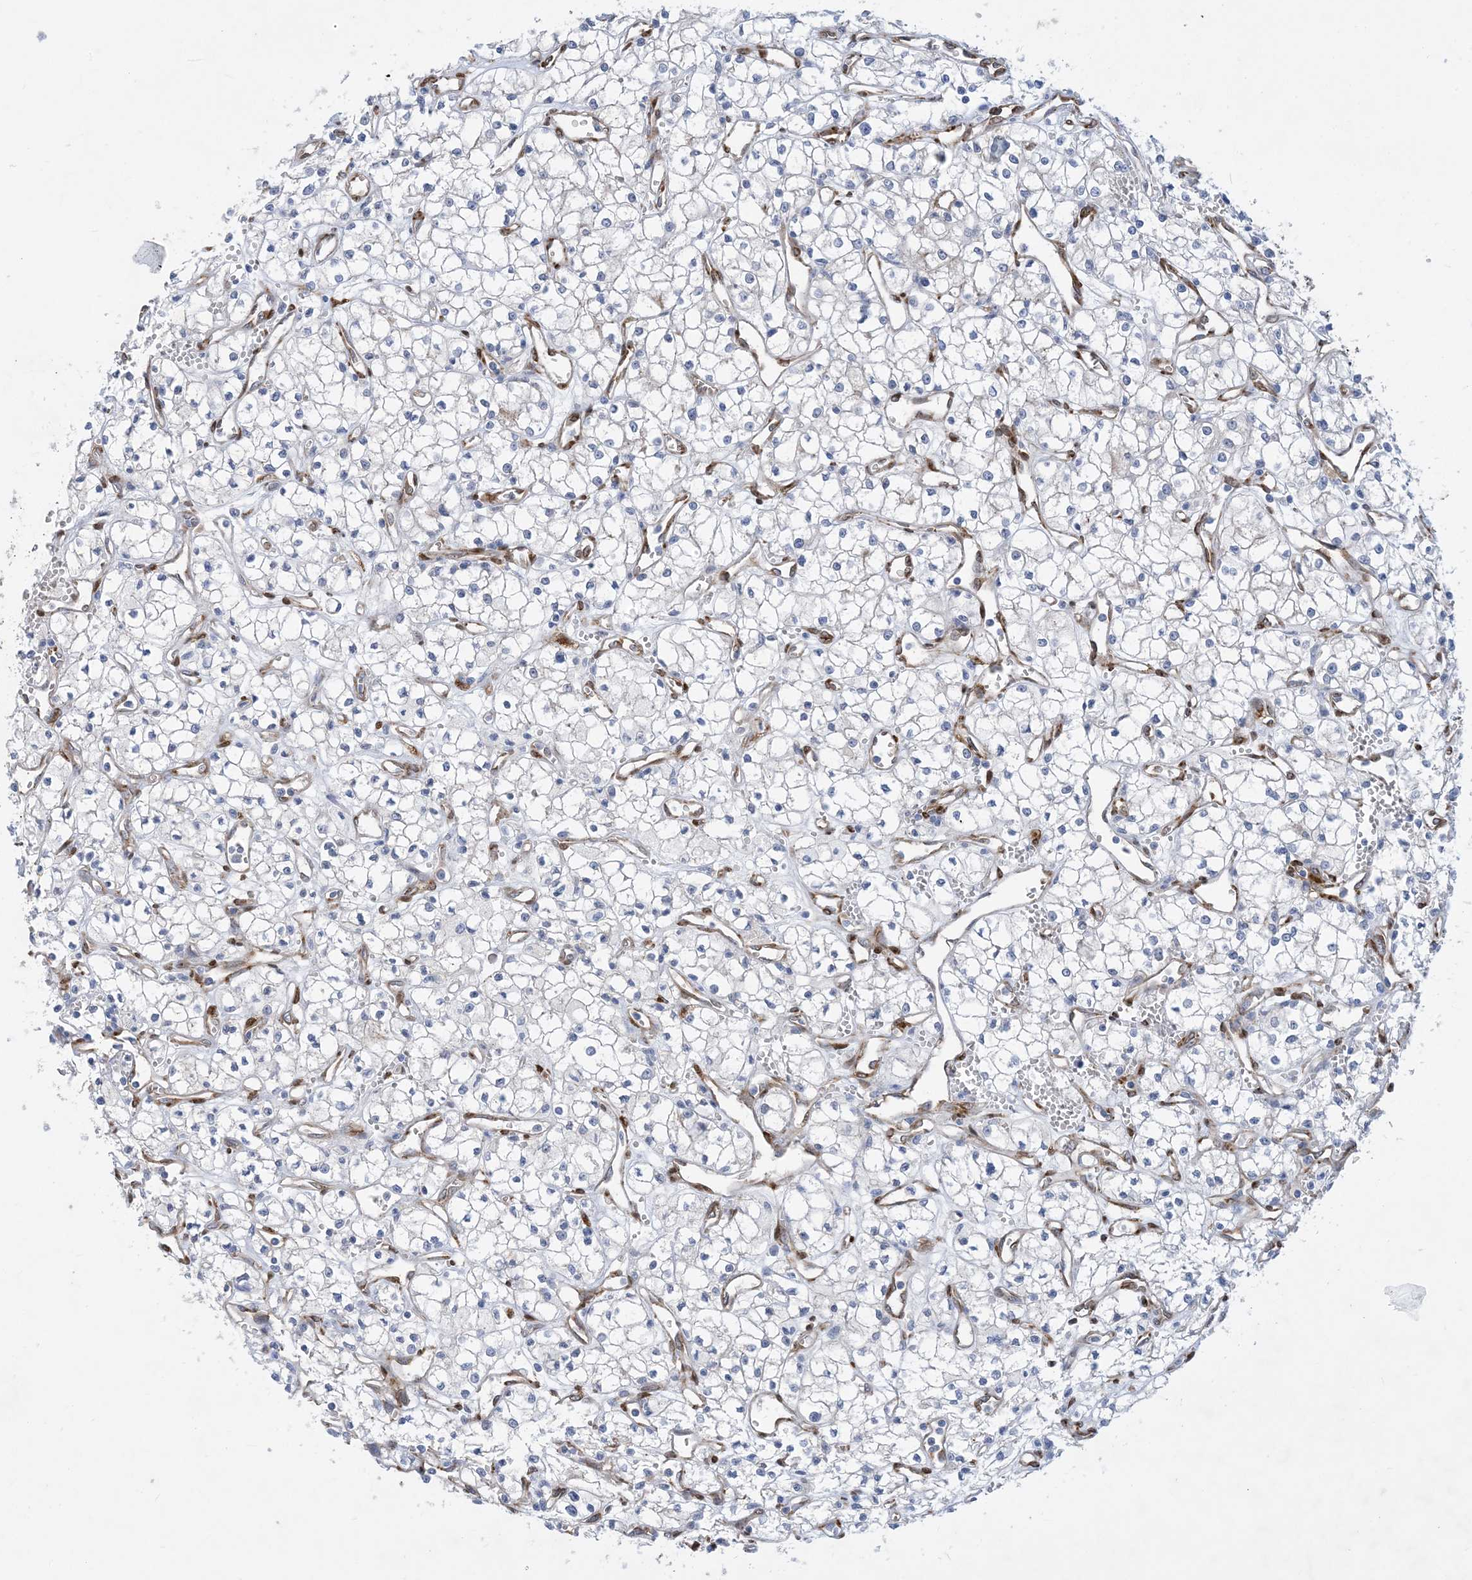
{"staining": {"intensity": "negative", "quantity": "none", "location": "none"}, "tissue": "renal cancer", "cell_type": "Tumor cells", "image_type": "cancer", "snomed": [{"axis": "morphology", "description": "Adenocarcinoma, NOS"}, {"axis": "topography", "description": "Kidney"}], "caption": "This is a micrograph of immunohistochemistry (IHC) staining of adenocarcinoma (renal), which shows no positivity in tumor cells.", "gene": "RBMS3", "patient": {"sex": "male", "age": 59}}